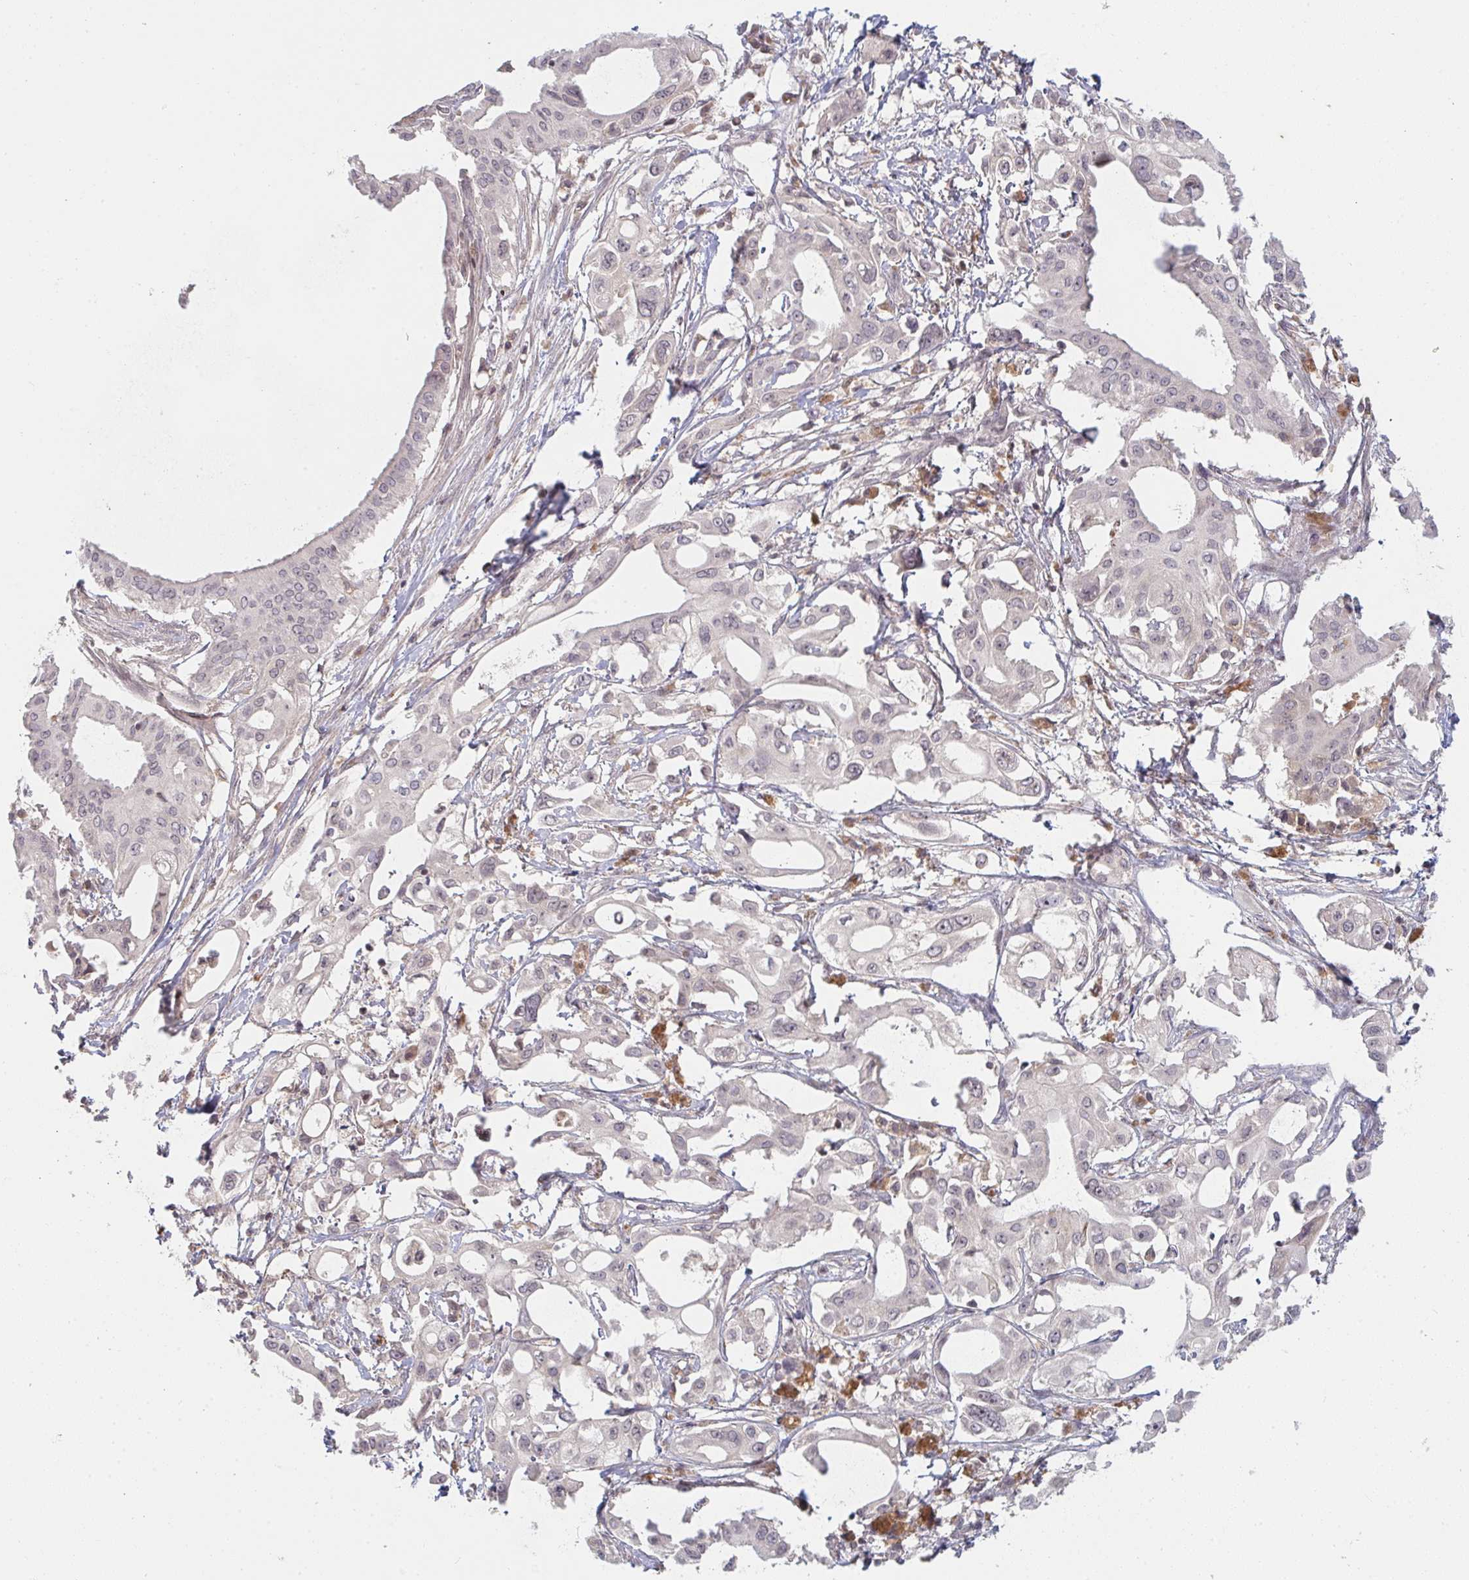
{"staining": {"intensity": "negative", "quantity": "none", "location": "none"}, "tissue": "pancreatic cancer", "cell_type": "Tumor cells", "image_type": "cancer", "snomed": [{"axis": "morphology", "description": "Adenocarcinoma, NOS"}, {"axis": "topography", "description": "Pancreas"}], "caption": "IHC micrograph of neoplastic tissue: human pancreatic cancer stained with DAB (3,3'-diaminobenzidine) reveals no significant protein positivity in tumor cells.", "gene": "DCST1", "patient": {"sex": "female", "age": 68}}